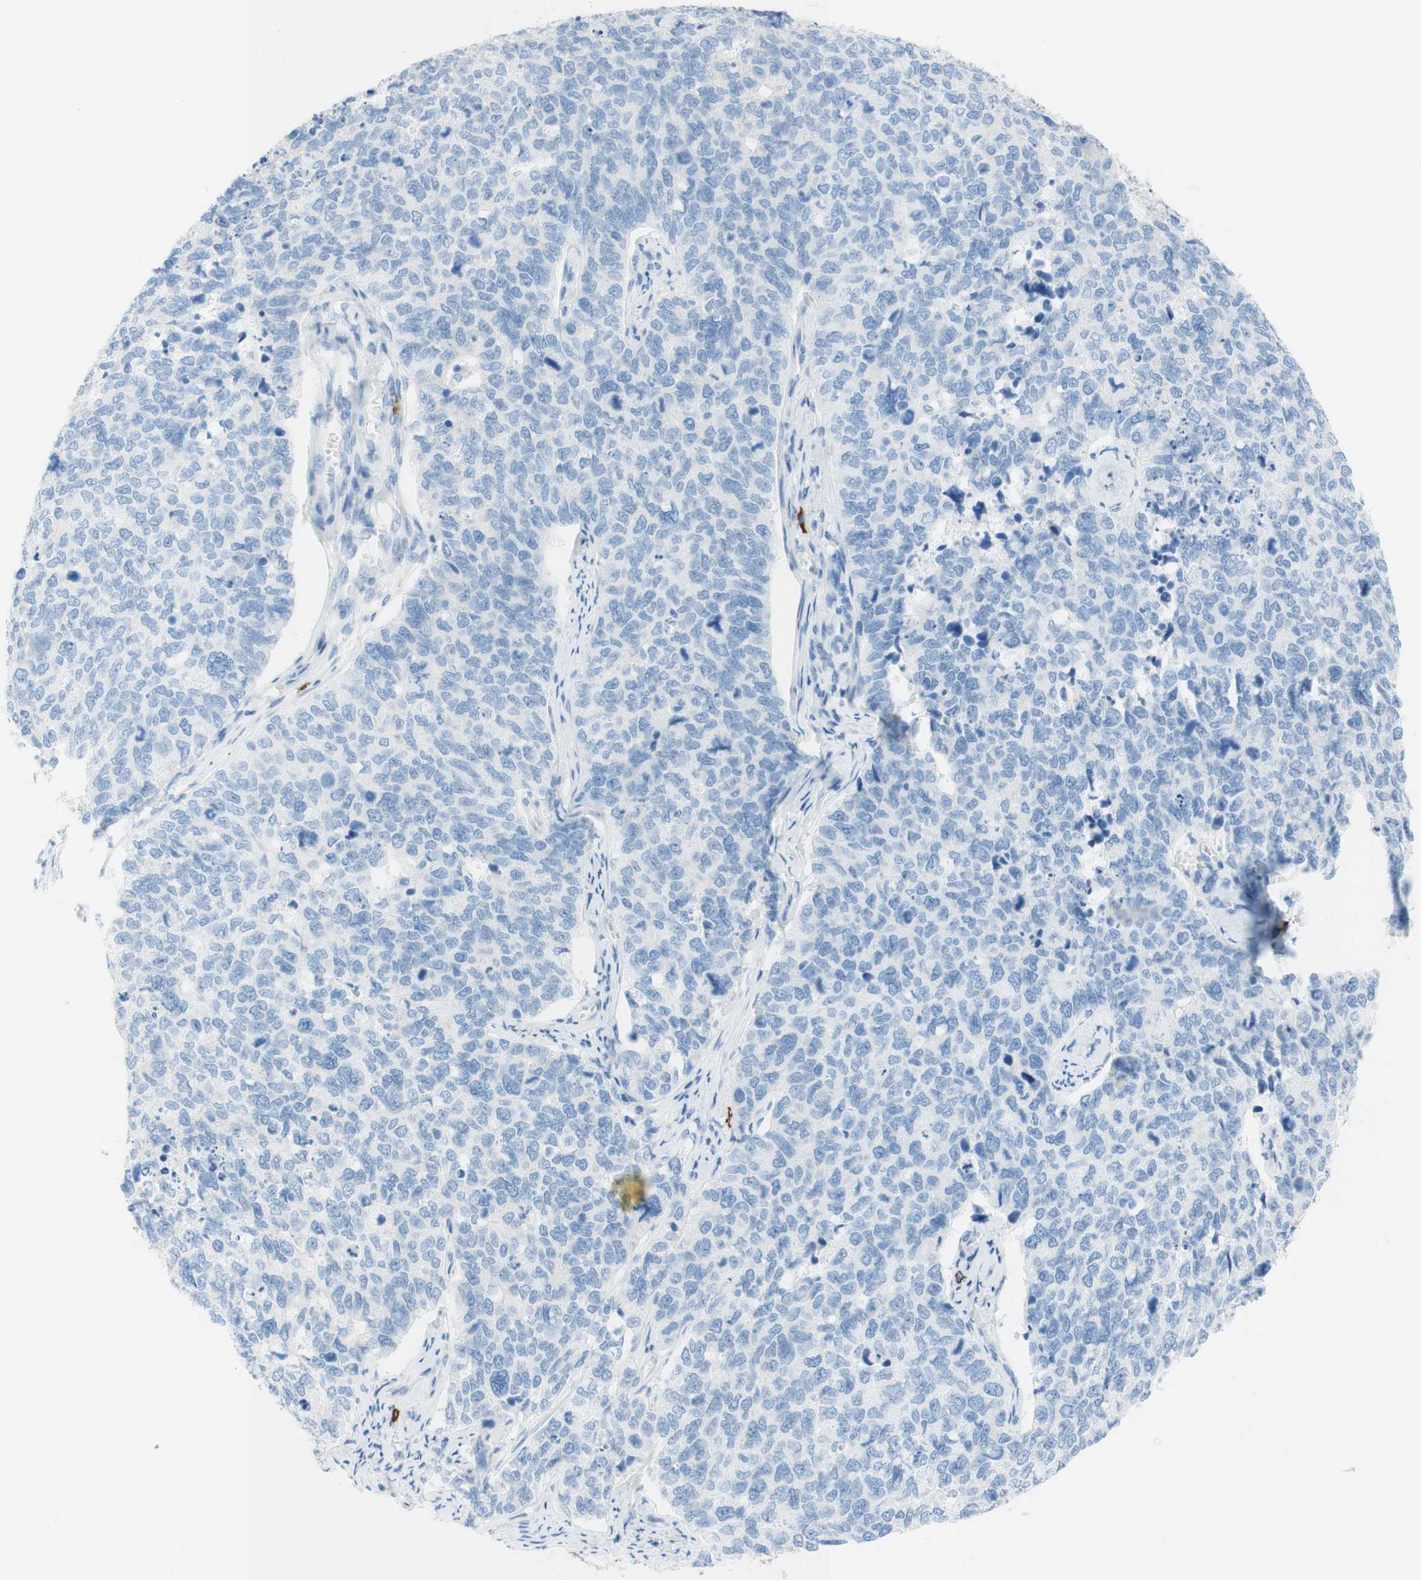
{"staining": {"intensity": "negative", "quantity": "none", "location": "none"}, "tissue": "cervical cancer", "cell_type": "Tumor cells", "image_type": "cancer", "snomed": [{"axis": "morphology", "description": "Squamous cell carcinoma, NOS"}, {"axis": "topography", "description": "Cervix"}], "caption": "Human cervical cancer stained for a protein using IHC demonstrates no positivity in tumor cells.", "gene": "CEACAM1", "patient": {"sex": "female", "age": 63}}